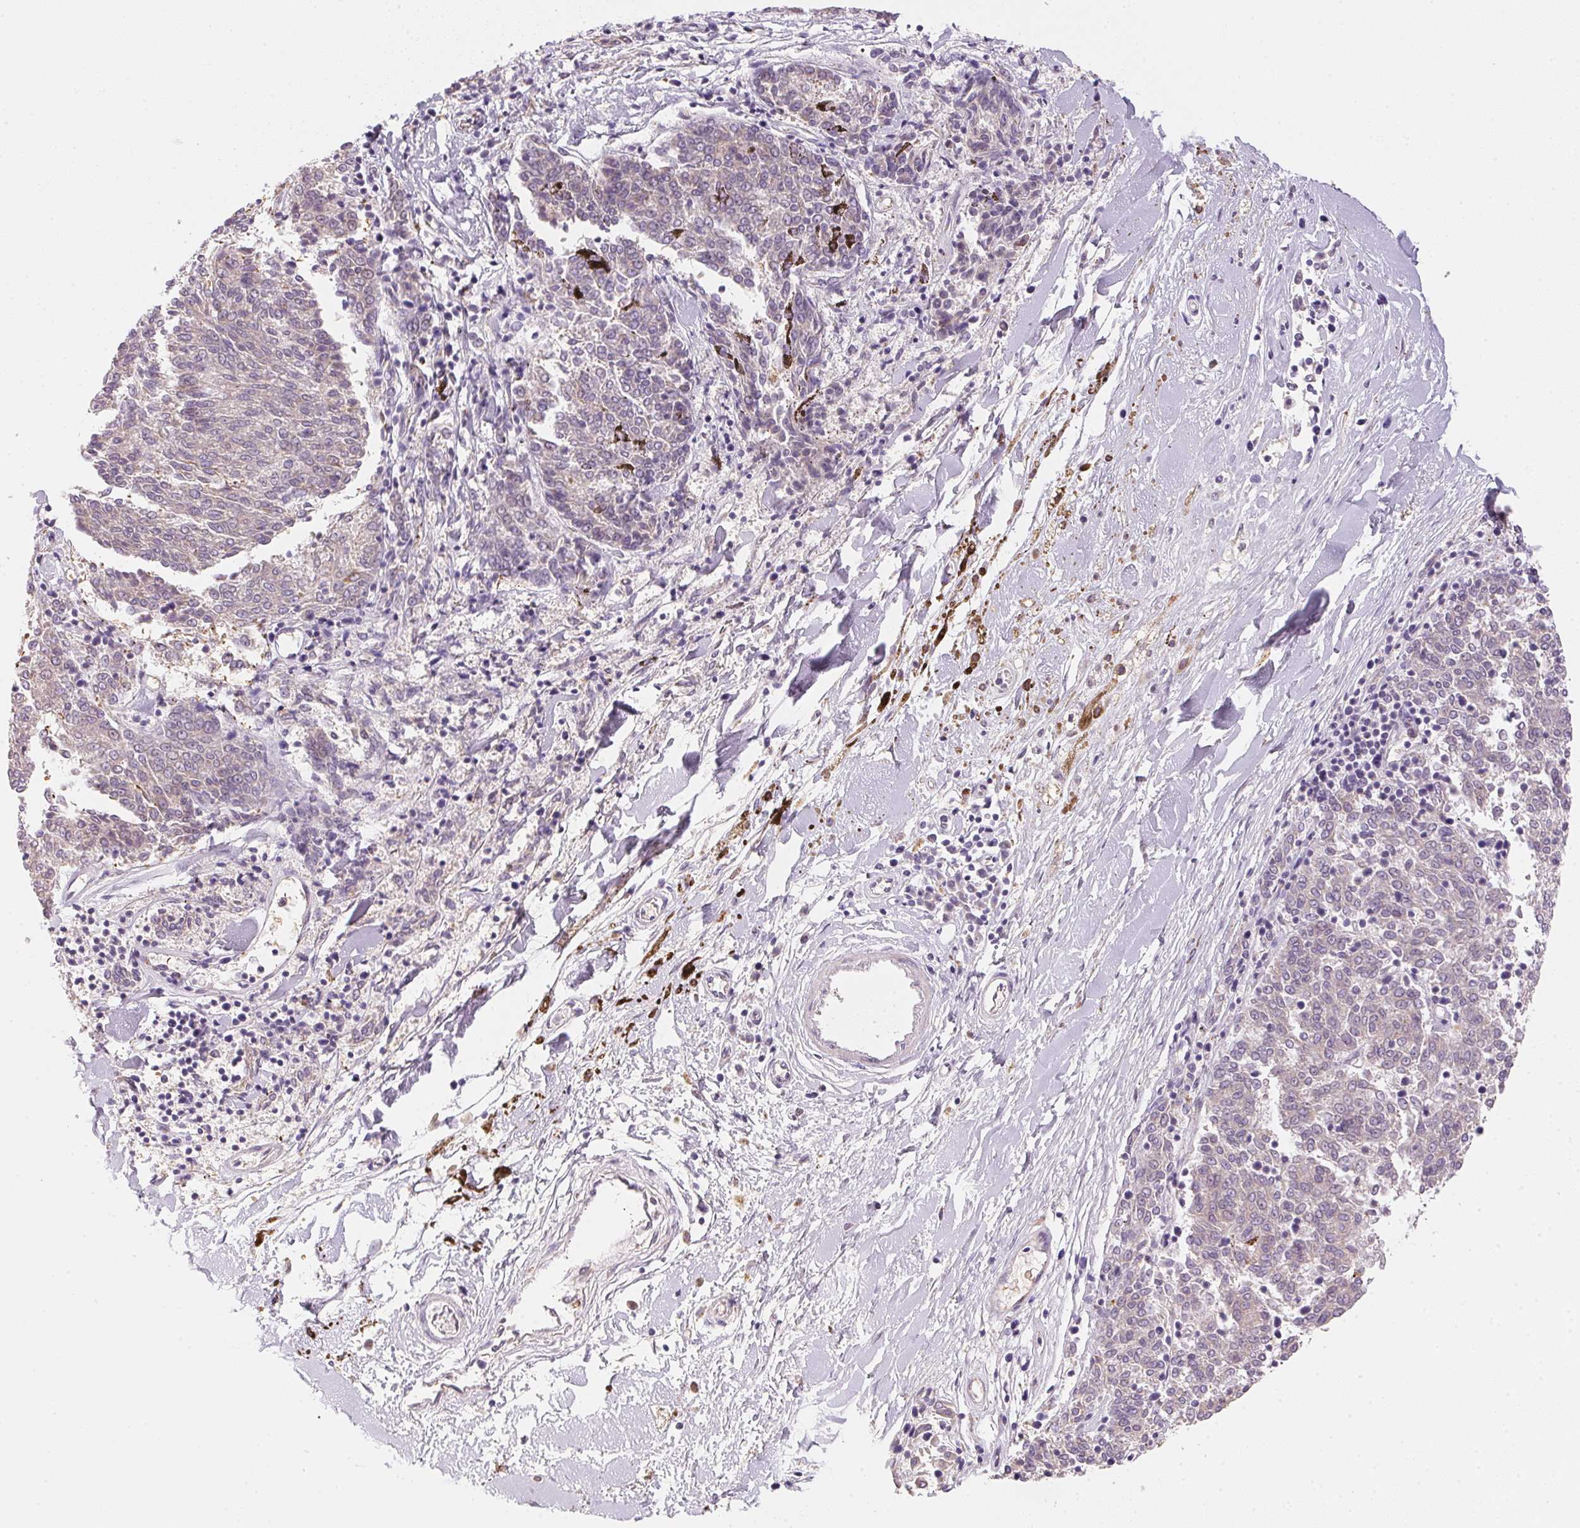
{"staining": {"intensity": "negative", "quantity": "none", "location": "none"}, "tissue": "melanoma", "cell_type": "Tumor cells", "image_type": "cancer", "snomed": [{"axis": "morphology", "description": "Malignant melanoma, NOS"}, {"axis": "topography", "description": "Skin"}], "caption": "Immunohistochemistry of human melanoma exhibits no staining in tumor cells. Brightfield microscopy of IHC stained with DAB (3,3'-diaminobenzidine) (brown) and hematoxylin (blue), captured at high magnification.", "gene": "METTL13", "patient": {"sex": "female", "age": 72}}